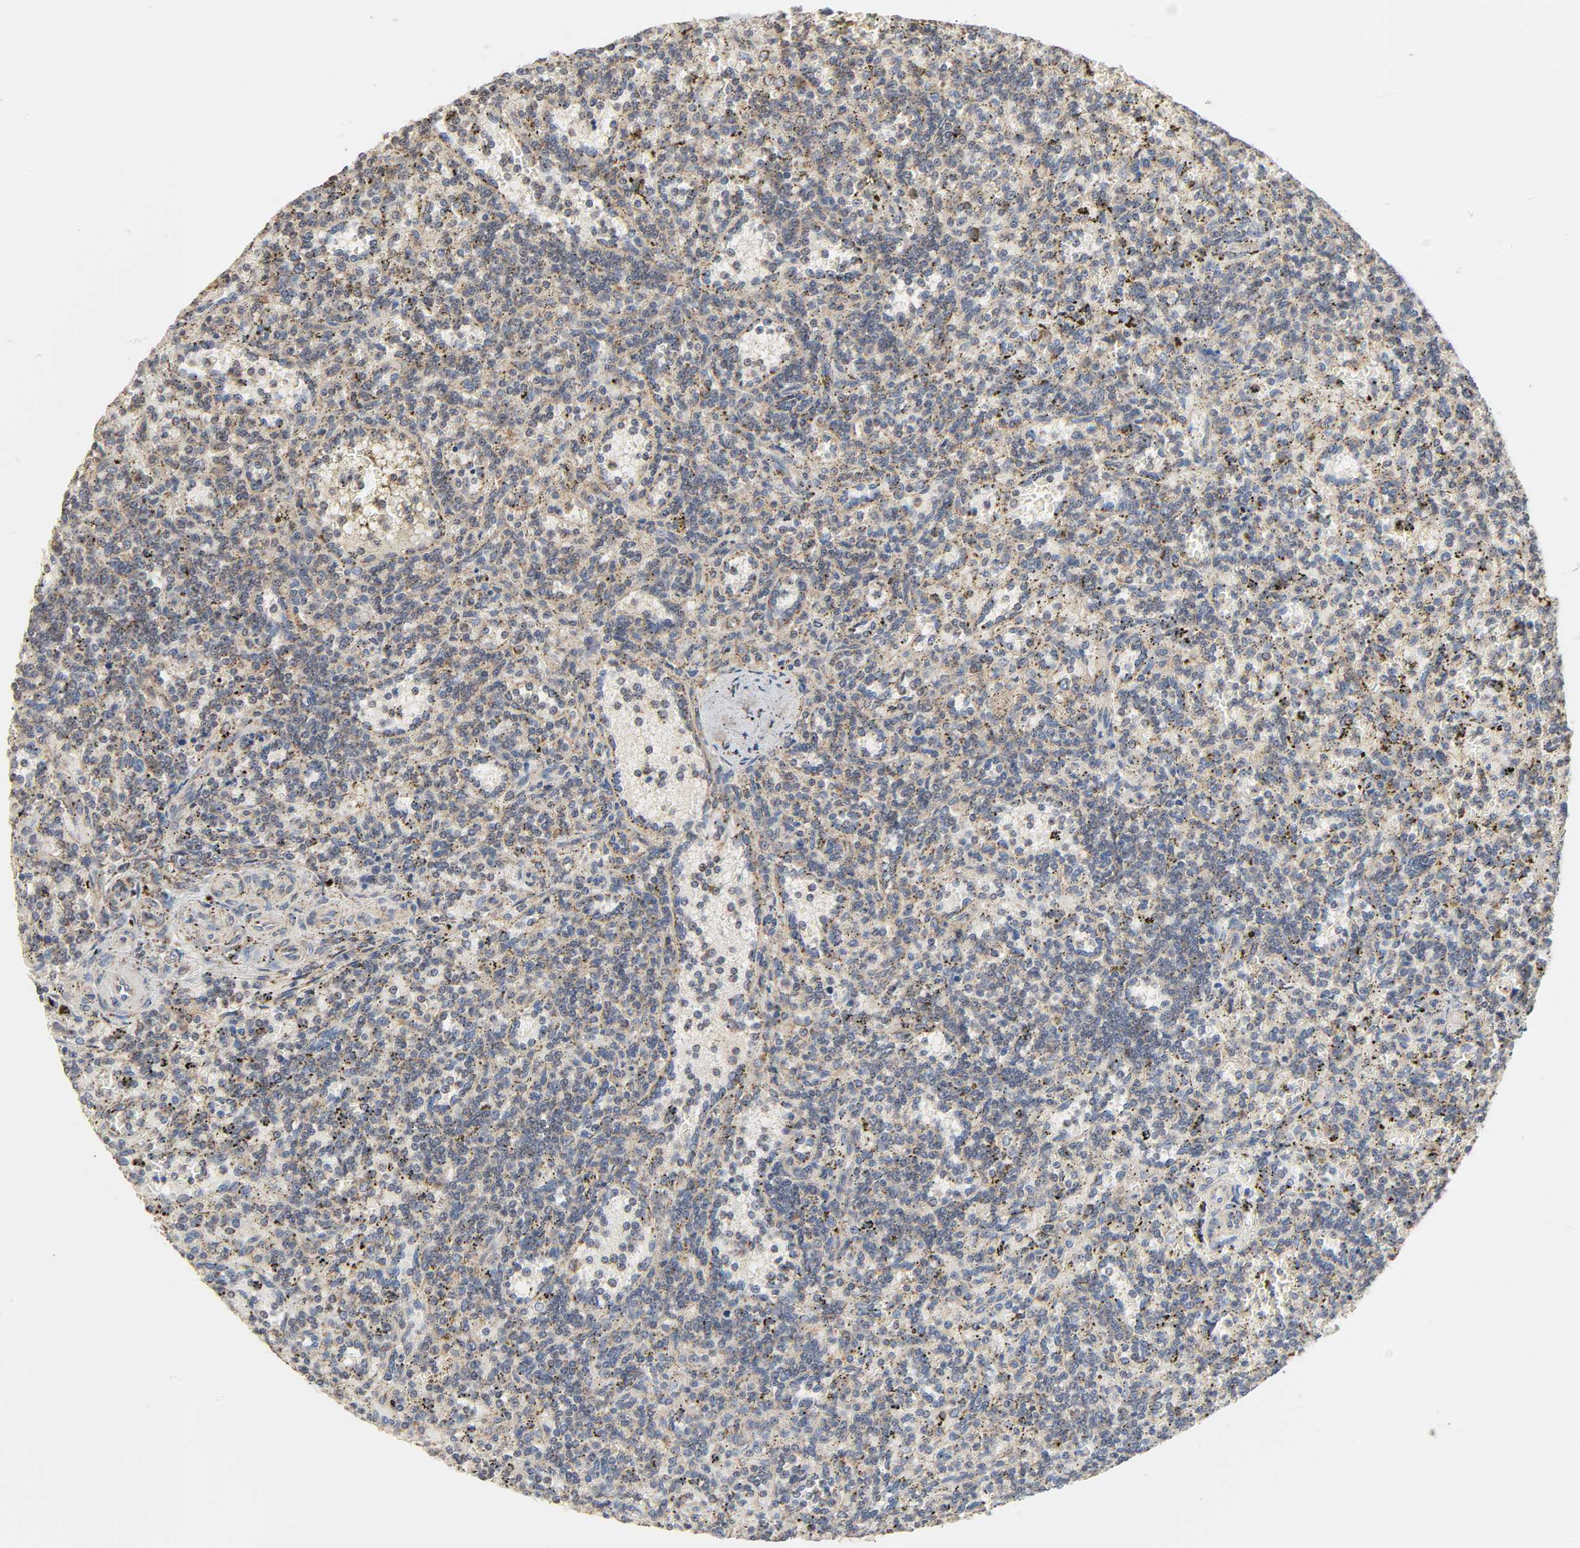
{"staining": {"intensity": "weak", "quantity": "25%-75%", "location": "cytoplasmic/membranous"}, "tissue": "lymphoma", "cell_type": "Tumor cells", "image_type": "cancer", "snomed": [{"axis": "morphology", "description": "Malignant lymphoma, non-Hodgkin's type, Low grade"}, {"axis": "topography", "description": "Spleen"}], "caption": "Immunohistochemistry photomicrograph of malignant lymphoma, non-Hodgkin's type (low-grade) stained for a protein (brown), which displays low levels of weak cytoplasmic/membranous expression in approximately 25%-75% of tumor cells.", "gene": "CLEC4E", "patient": {"sex": "male", "age": 73}}